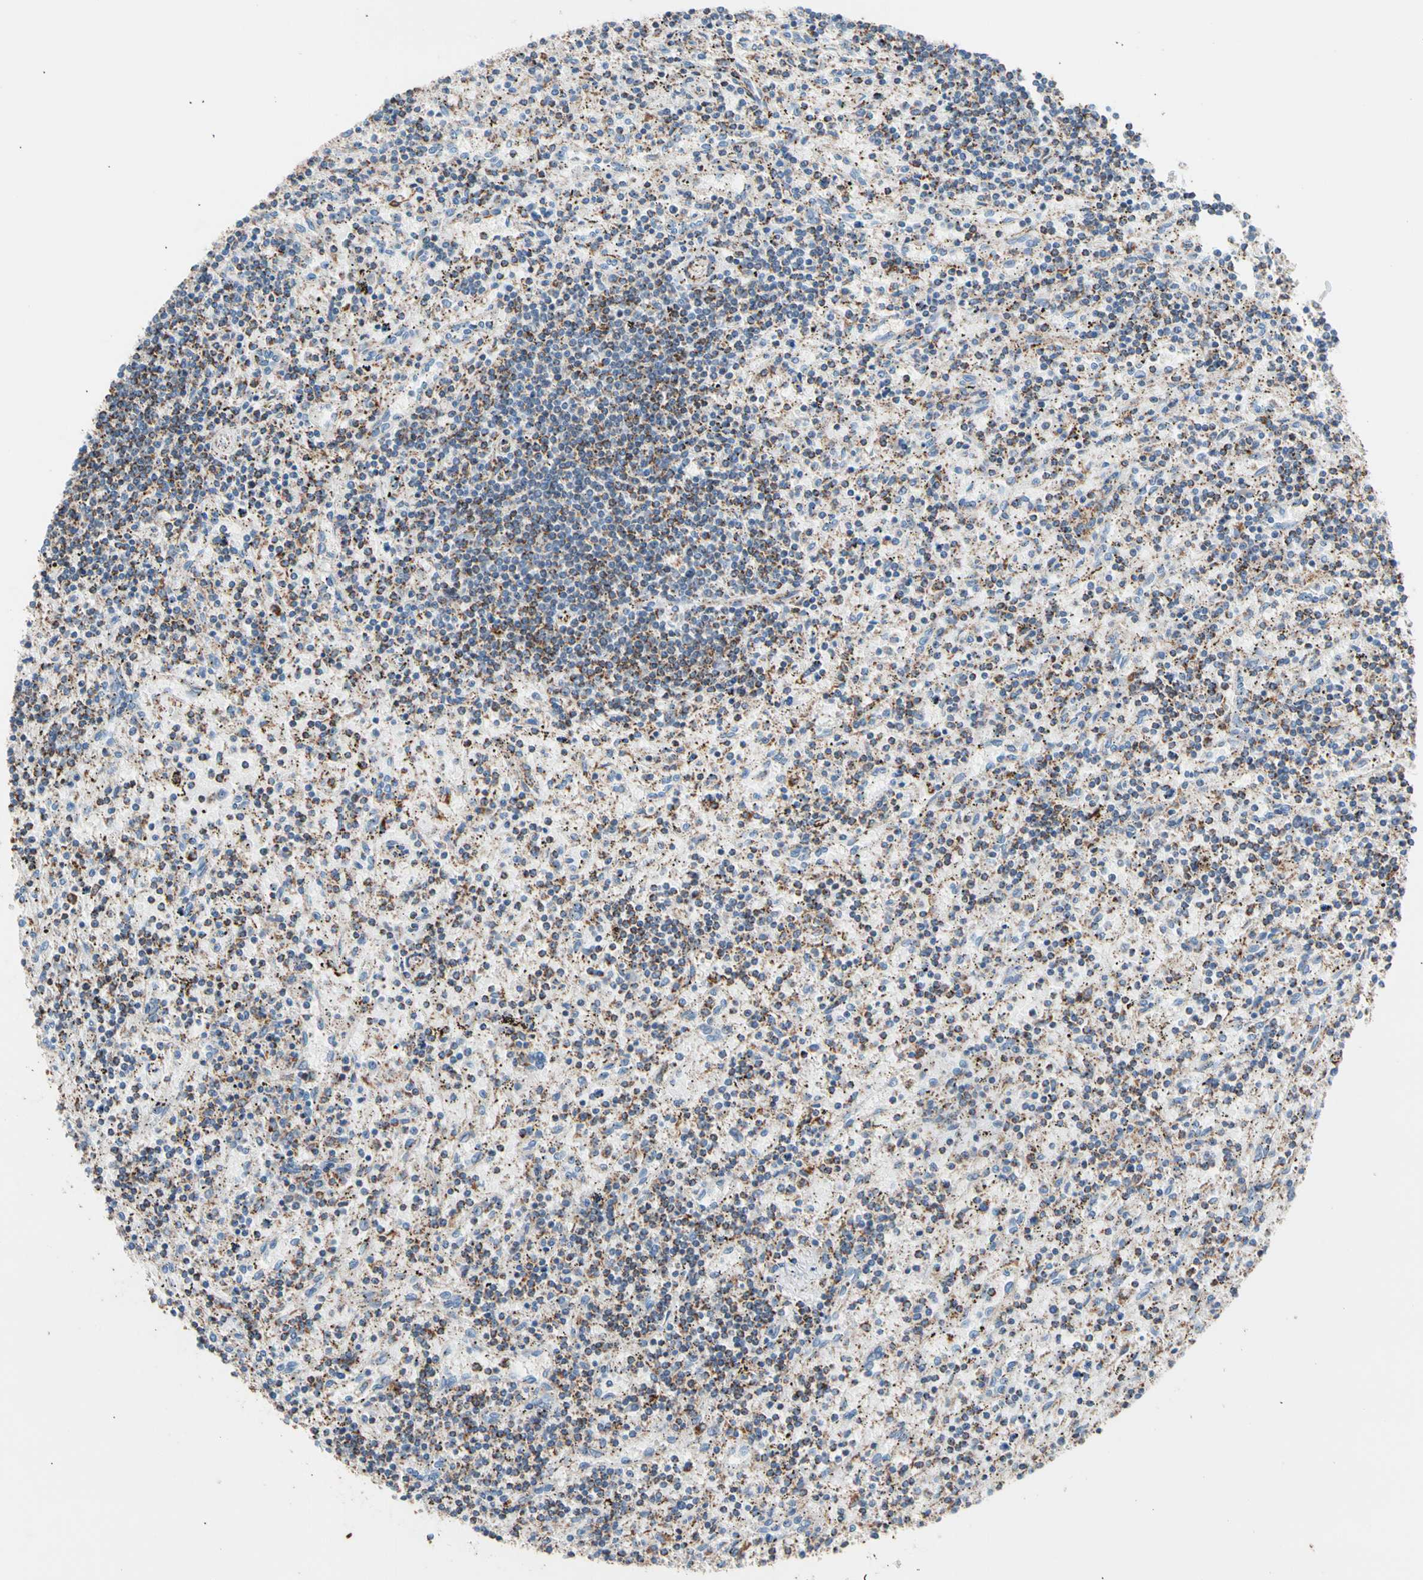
{"staining": {"intensity": "strong", "quantity": "25%-75%", "location": "cytoplasmic/membranous"}, "tissue": "lymphoma", "cell_type": "Tumor cells", "image_type": "cancer", "snomed": [{"axis": "morphology", "description": "Malignant lymphoma, non-Hodgkin's type, Low grade"}, {"axis": "topography", "description": "Spleen"}], "caption": "Immunohistochemical staining of human malignant lymphoma, non-Hodgkin's type (low-grade) reveals strong cytoplasmic/membranous protein positivity in approximately 25%-75% of tumor cells.", "gene": "HK1", "patient": {"sex": "male", "age": 76}}